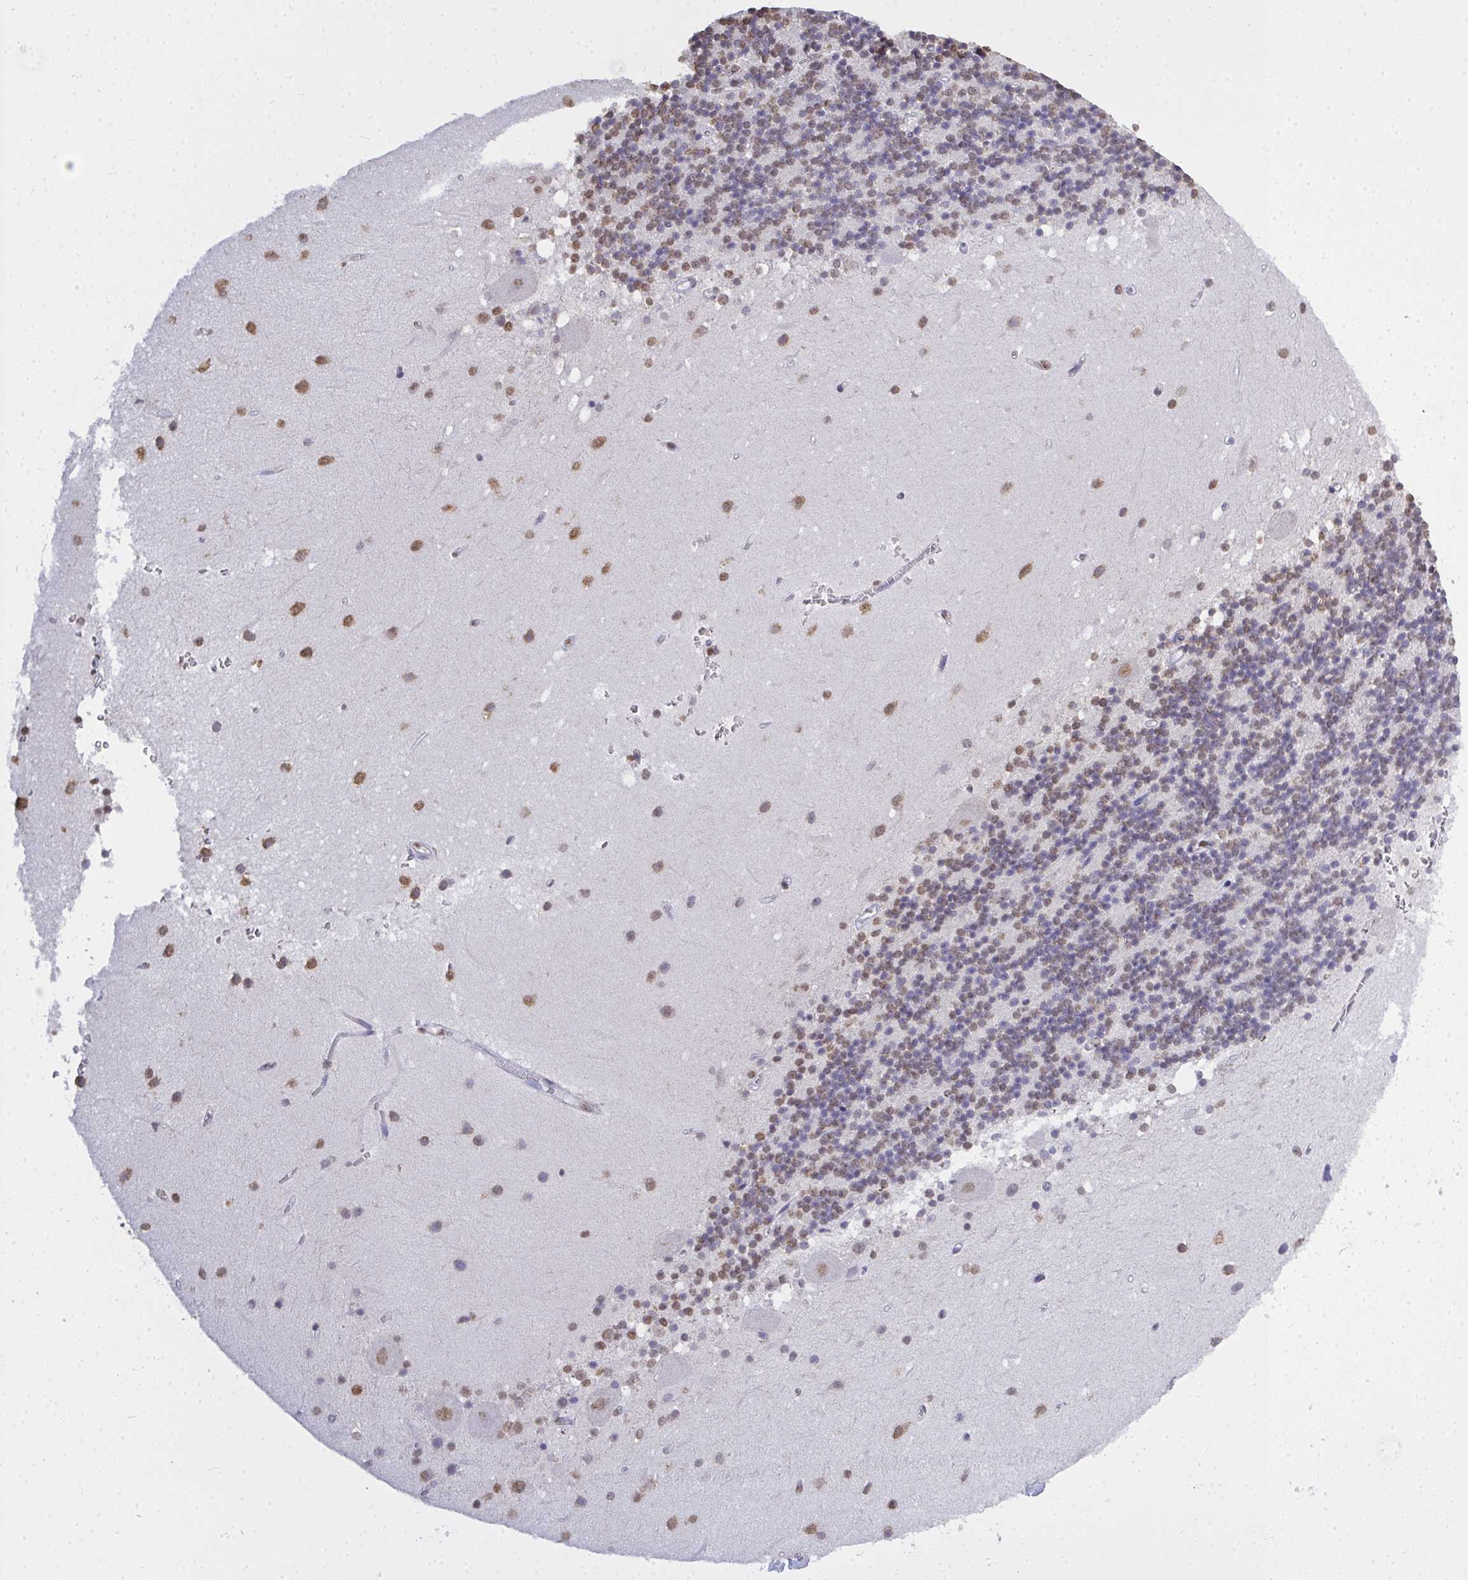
{"staining": {"intensity": "weak", "quantity": "25%-75%", "location": "nuclear"}, "tissue": "cerebellum", "cell_type": "Cells in granular layer", "image_type": "normal", "snomed": [{"axis": "morphology", "description": "Normal tissue, NOS"}, {"axis": "topography", "description": "Cerebellum"}], "caption": "A histopathology image of cerebellum stained for a protein reveals weak nuclear brown staining in cells in granular layer.", "gene": "SEMA6B", "patient": {"sex": "male", "age": 54}}